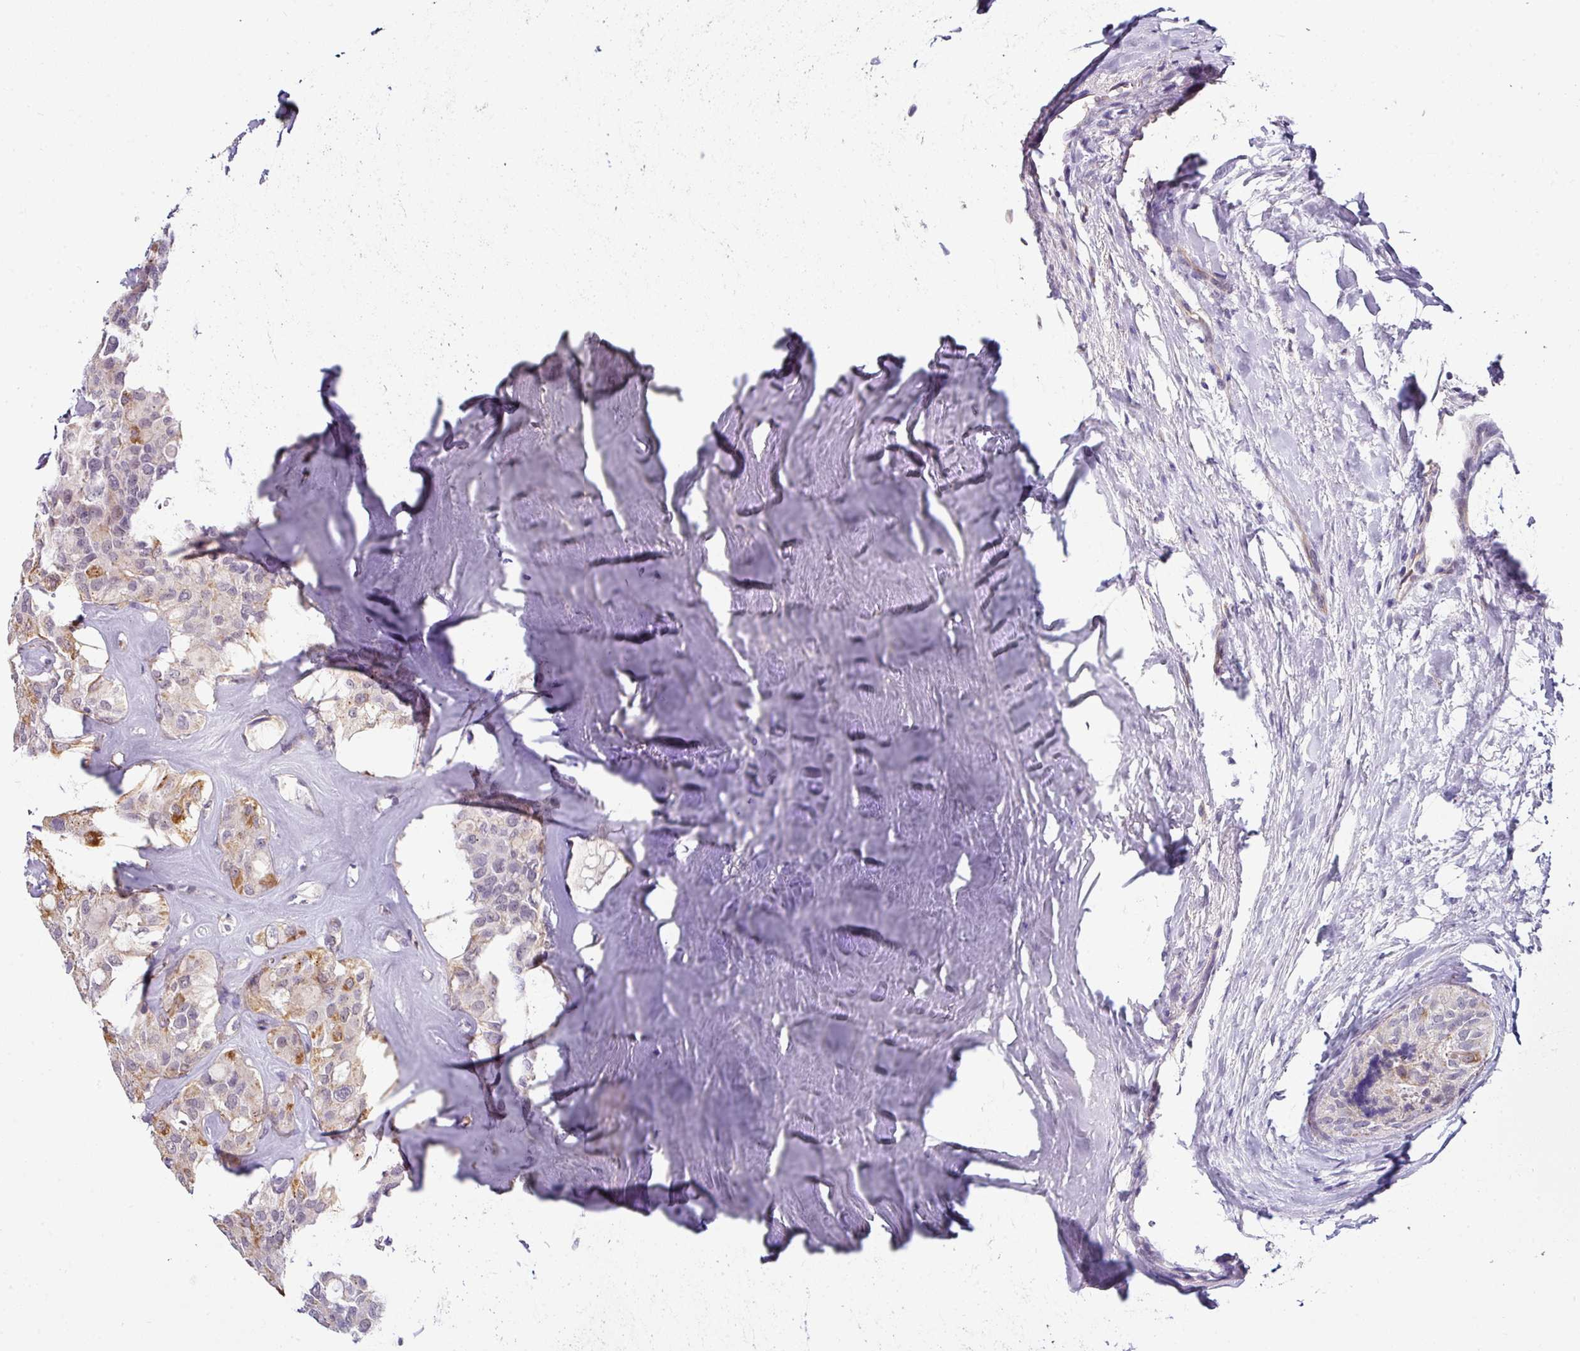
{"staining": {"intensity": "weak", "quantity": "25%-75%", "location": "cytoplasmic/membranous"}, "tissue": "thyroid cancer", "cell_type": "Tumor cells", "image_type": "cancer", "snomed": [{"axis": "morphology", "description": "Follicular adenoma carcinoma, NOS"}, {"axis": "topography", "description": "Thyroid gland"}], "caption": "Immunohistochemical staining of human thyroid follicular adenoma carcinoma demonstrates weak cytoplasmic/membranous protein positivity in about 25%-75% of tumor cells.", "gene": "NAPSA", "patient": {"sex": "male", "age": 75}}